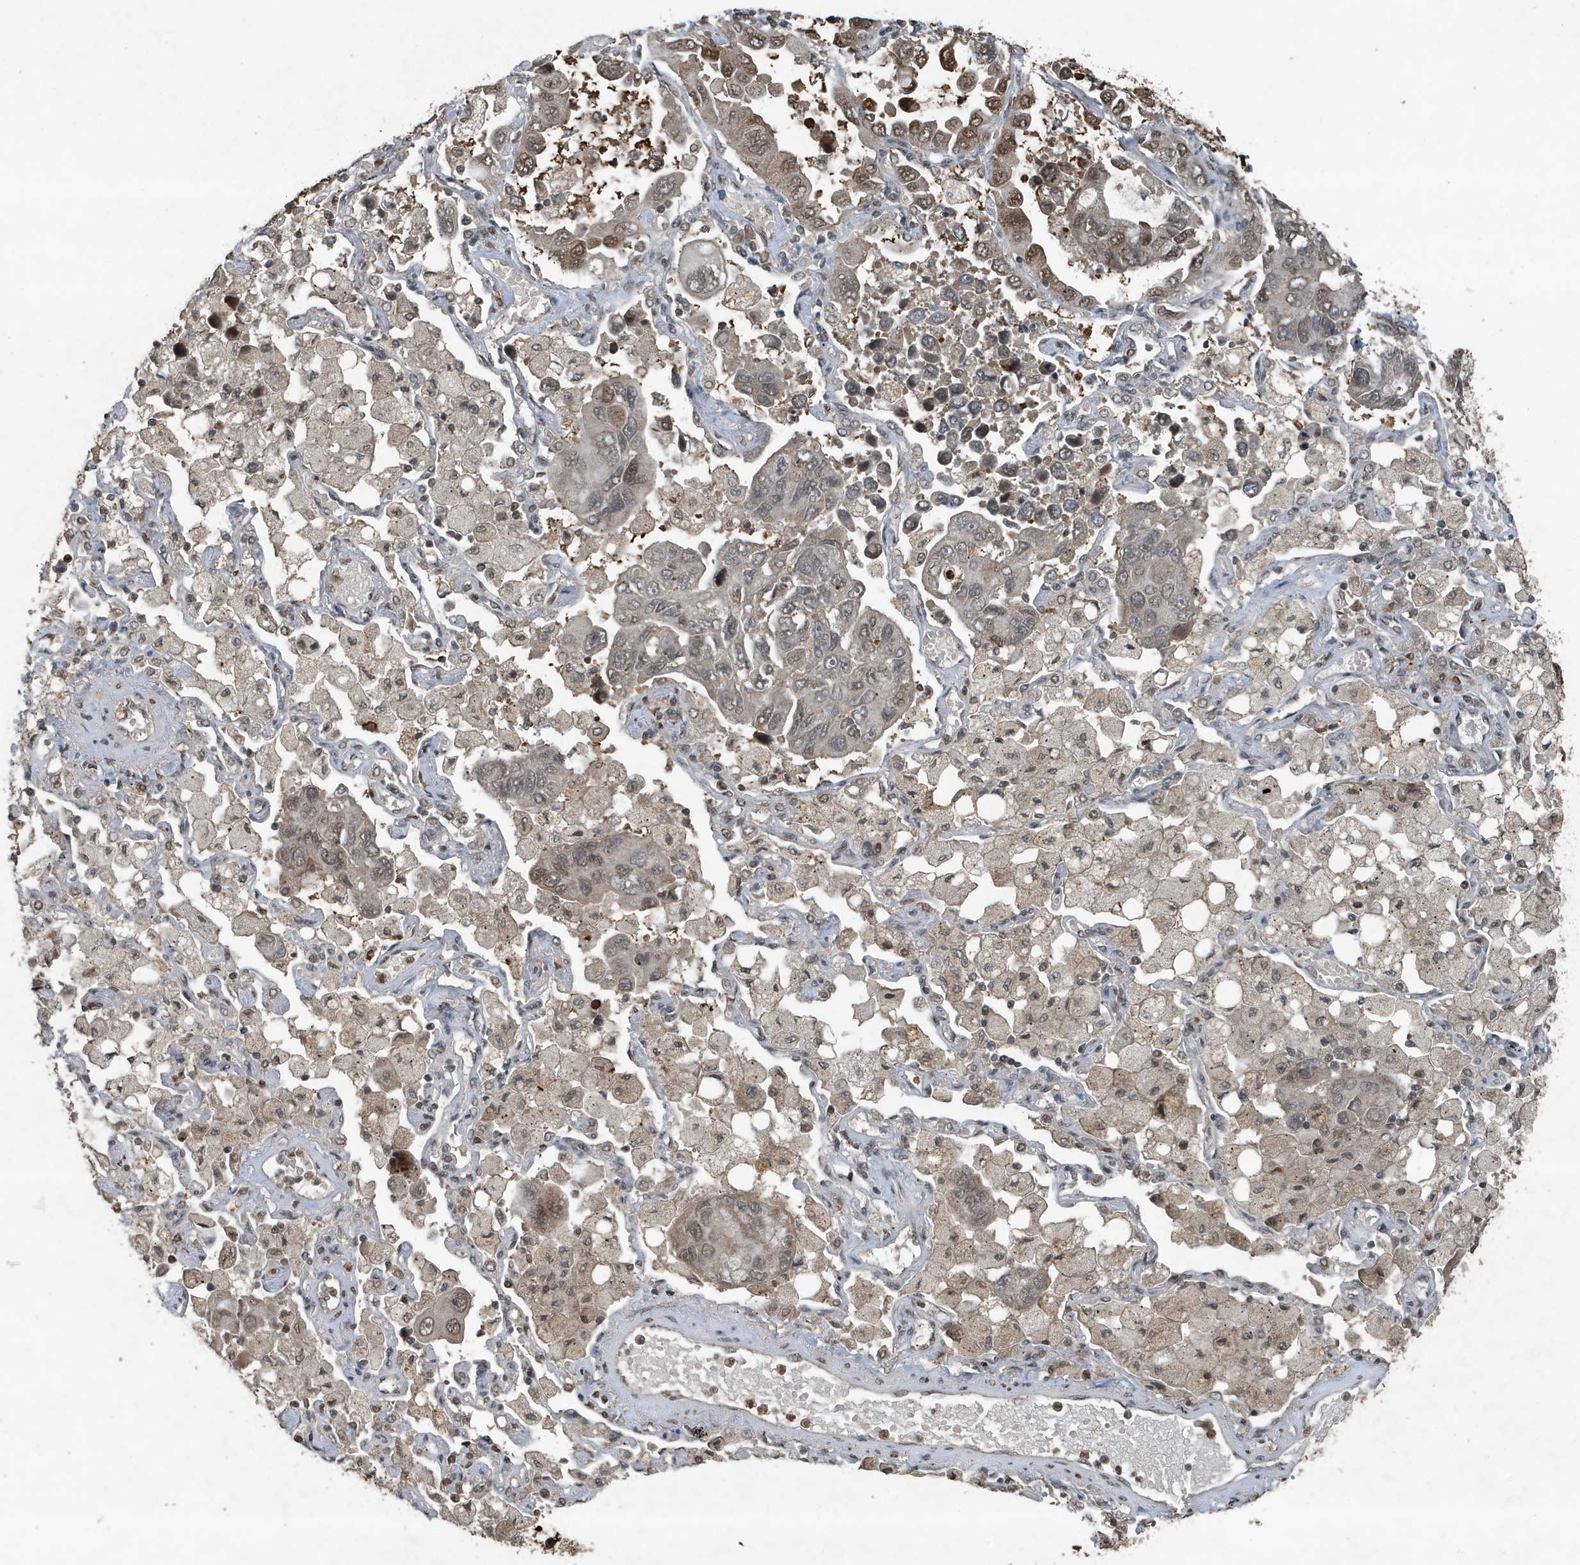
{"staining": {"intensity": "moderate", "quantity": "25%-75%", "location": "nuclear"}, "tissue": "lung cancer", "cell_type": "Tumor cells", "image_type": "cancer", "snomed": [{"axis": "morphology", "description": "Adenocarcinoma, NOS"}, {"axis": "topography", "description": "Lung"}], "caption": "Protein staining of lung cancer (adenocarcinoma) tissue displays moderate nuclear expression in approximately 25%-75% of tumor cells.", "gene": "HSPA1A", "patient": {"sex": "male", "age": 64}}